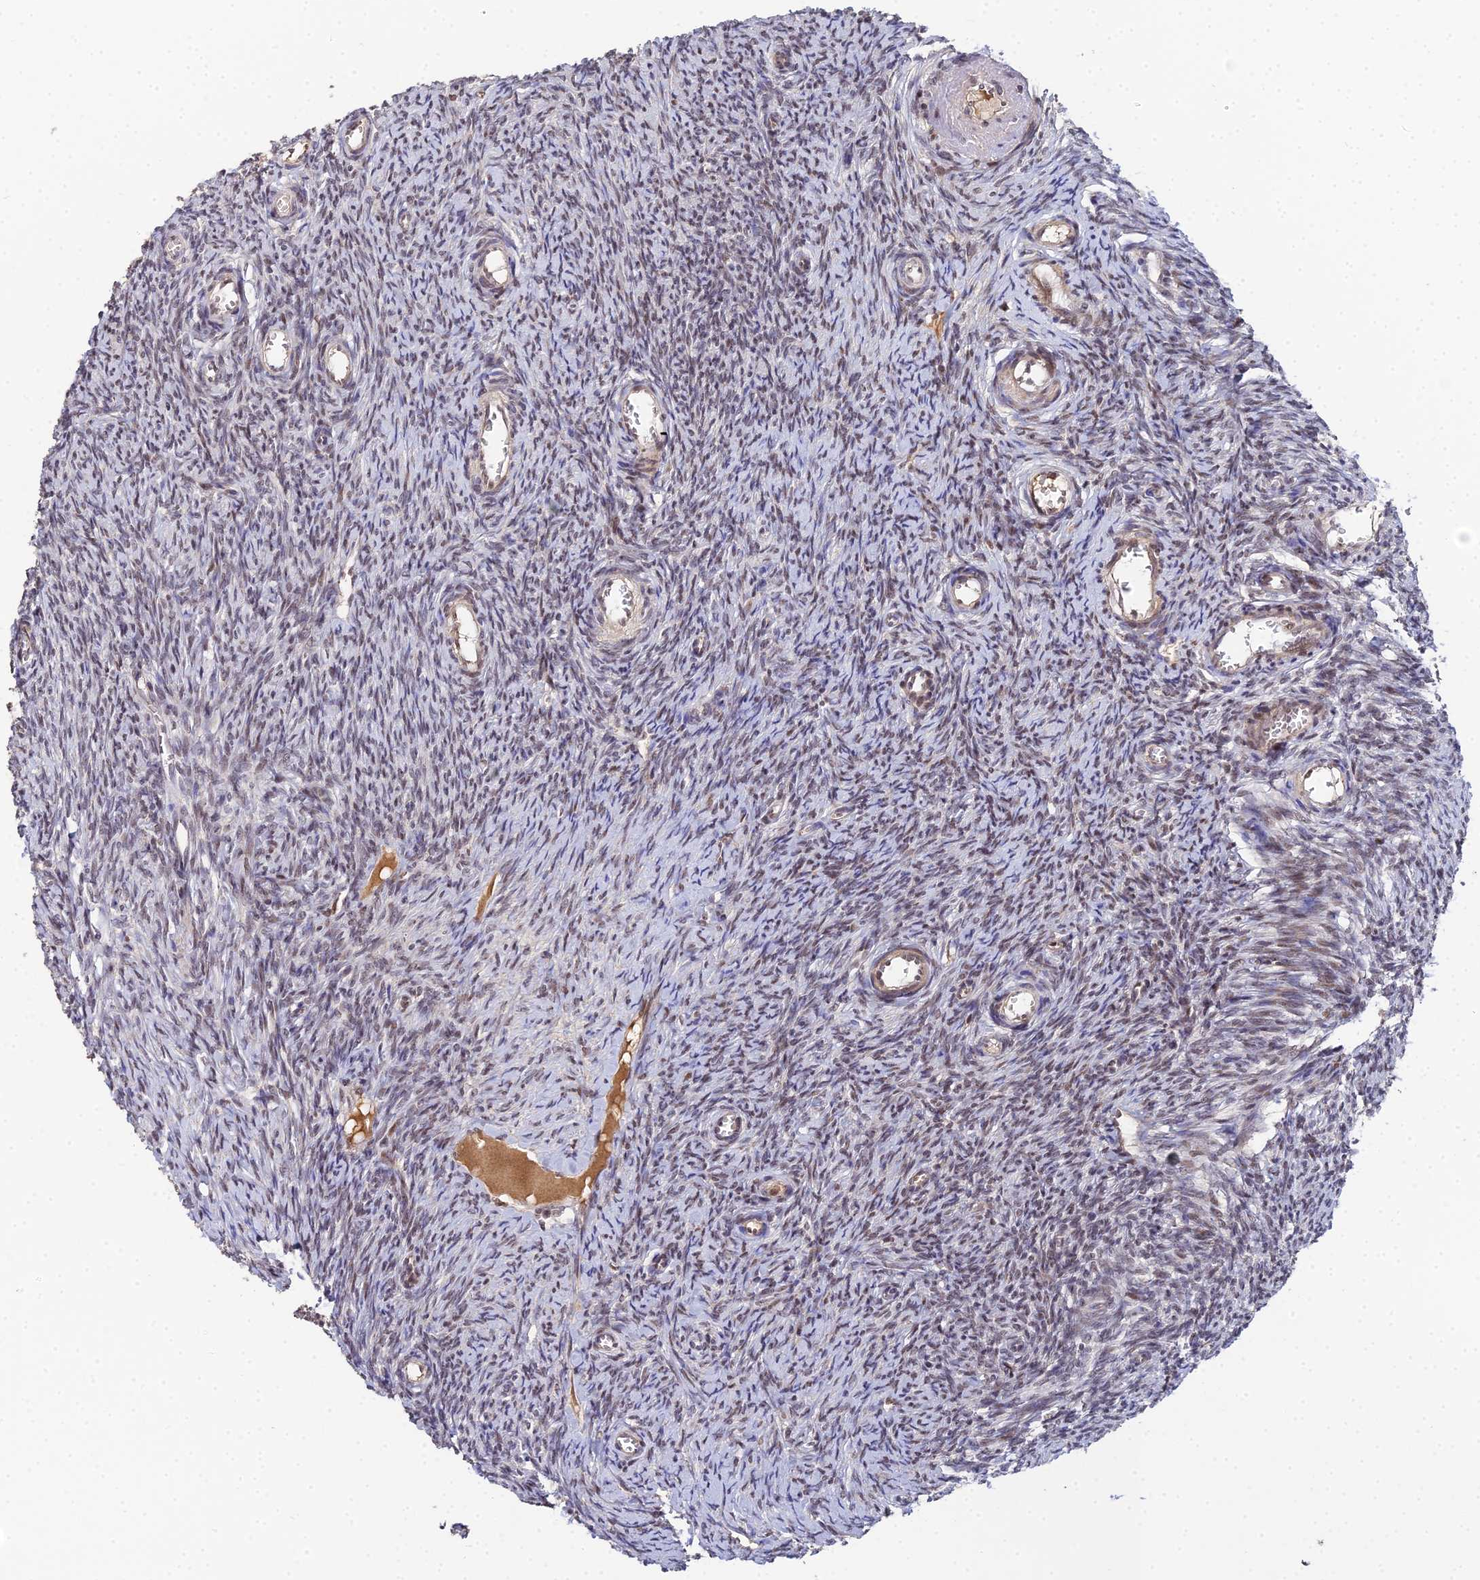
{"staining": {"intensity": "weak", "quantity": "25%-75%", "location": "nuclear"}, "tissue": "ovary", "cell_type": "Ovarian stroma cells", "image_type": "normal", "snomed": [{"axis": "morphology", "description": "Normal tissue, NOS"}, {"axis": "topography", "description": "Ovary"}], "caption": "DAB (3,3'-diaminobenzidine) immunohistochemical staining of unremarkable ovary shows weak nuclear protein positivity in approximately 25%-75% of ovarian stroma cells.", "gene": "BIVM", "patient": {"sex": "female", "age": 44}}